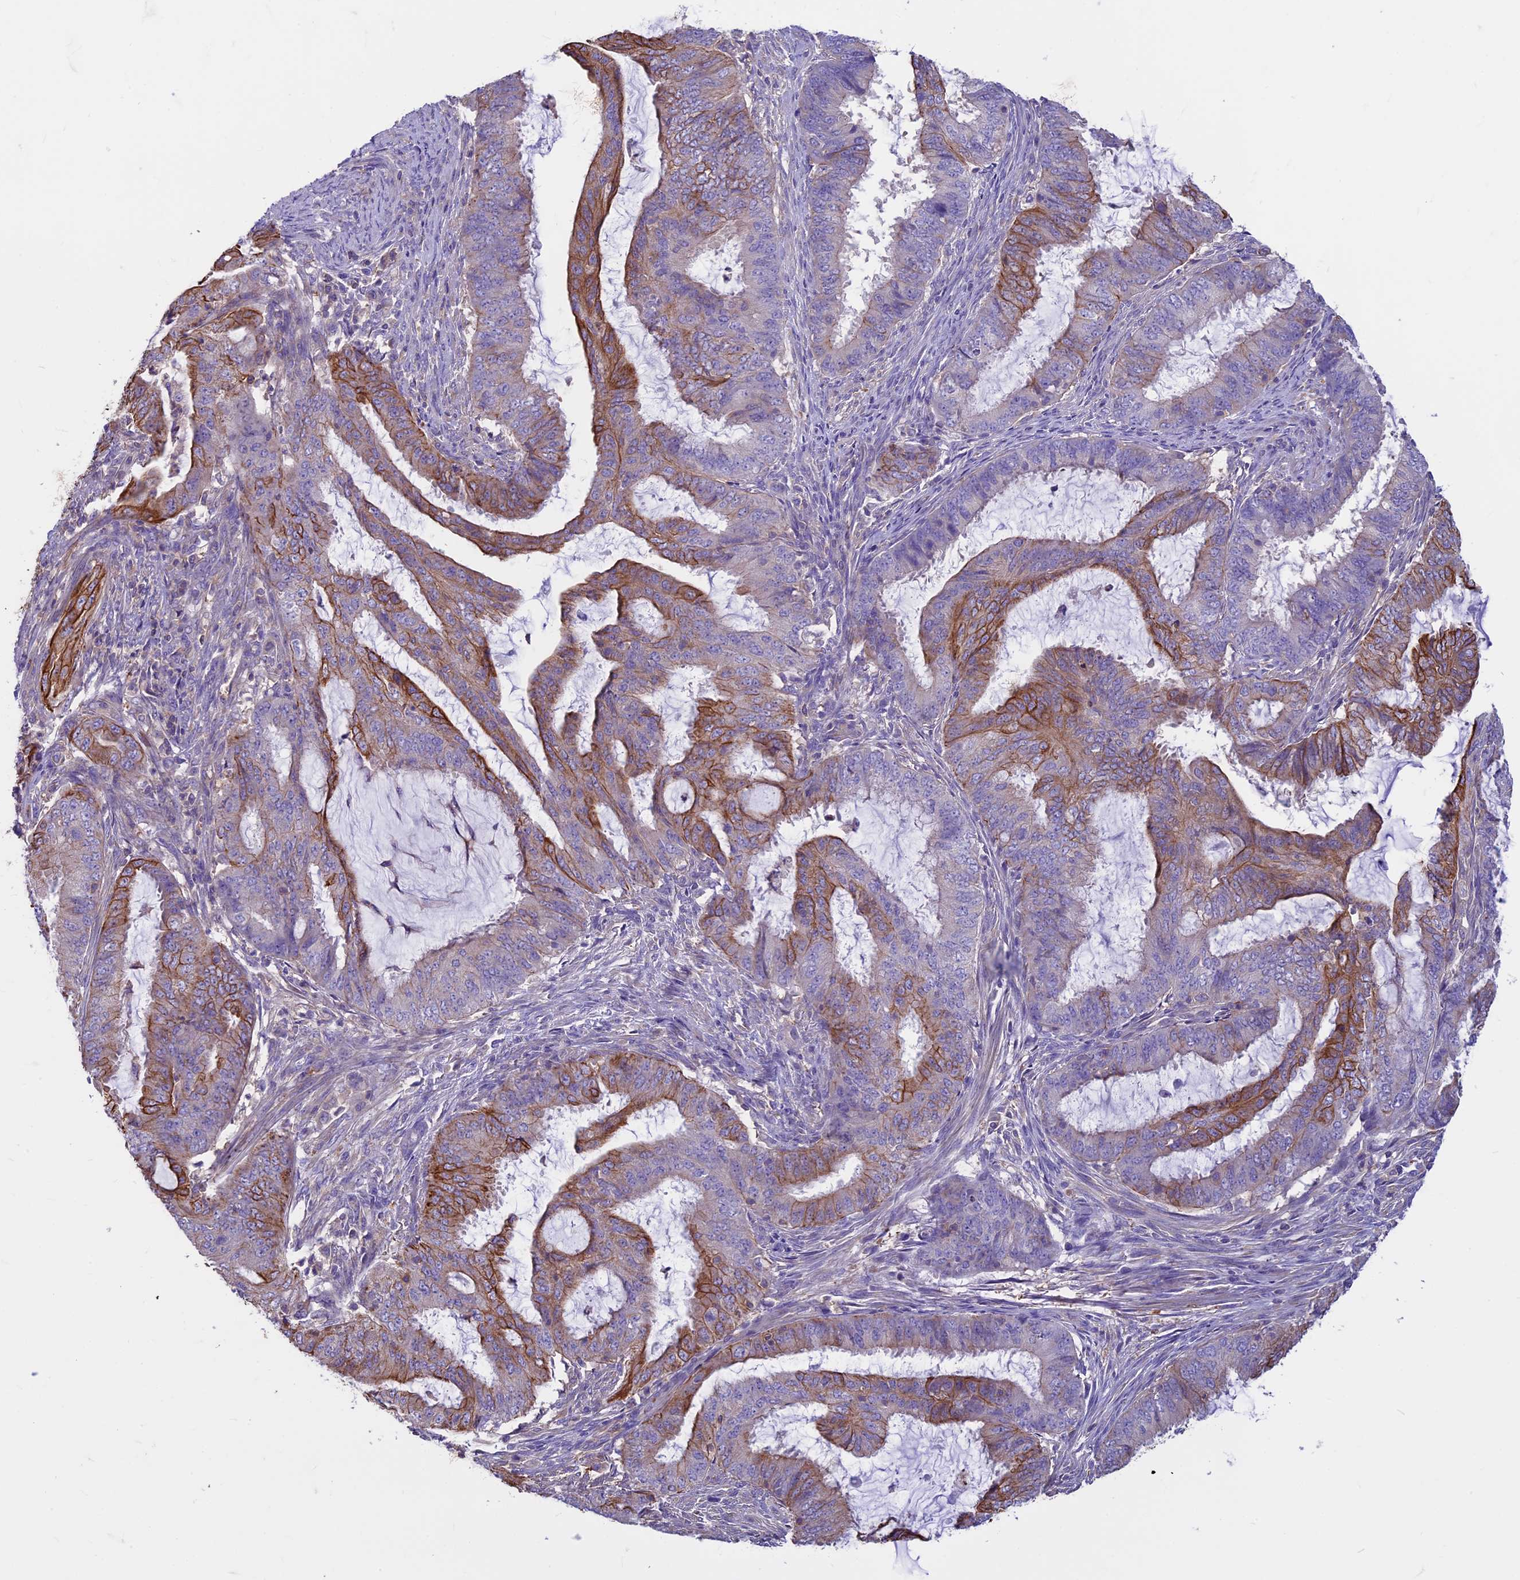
{"staining": {"intensity": "strong", "quantity": "25%-75%", "location": "cytoplasmic/membranous"}, "tissue": "endometrial cancer", "cell_type": "Tumor cells", "image_type": "cancer", "snomed": [{"axis": "morphology", "description": "Adenocarcinoma, NOS"}, {"axis": "topography", "description": "Endometrium"}], "caption": "This micrograph shows immunohistochemistry staining of endometrial adenocarcinoma, with high strong cytoplasmic/membranous positivity in approximately 25%-75% of tumor cells.", "gene": "CDAN1", "patient": {"sex": "female", "age": 51}}